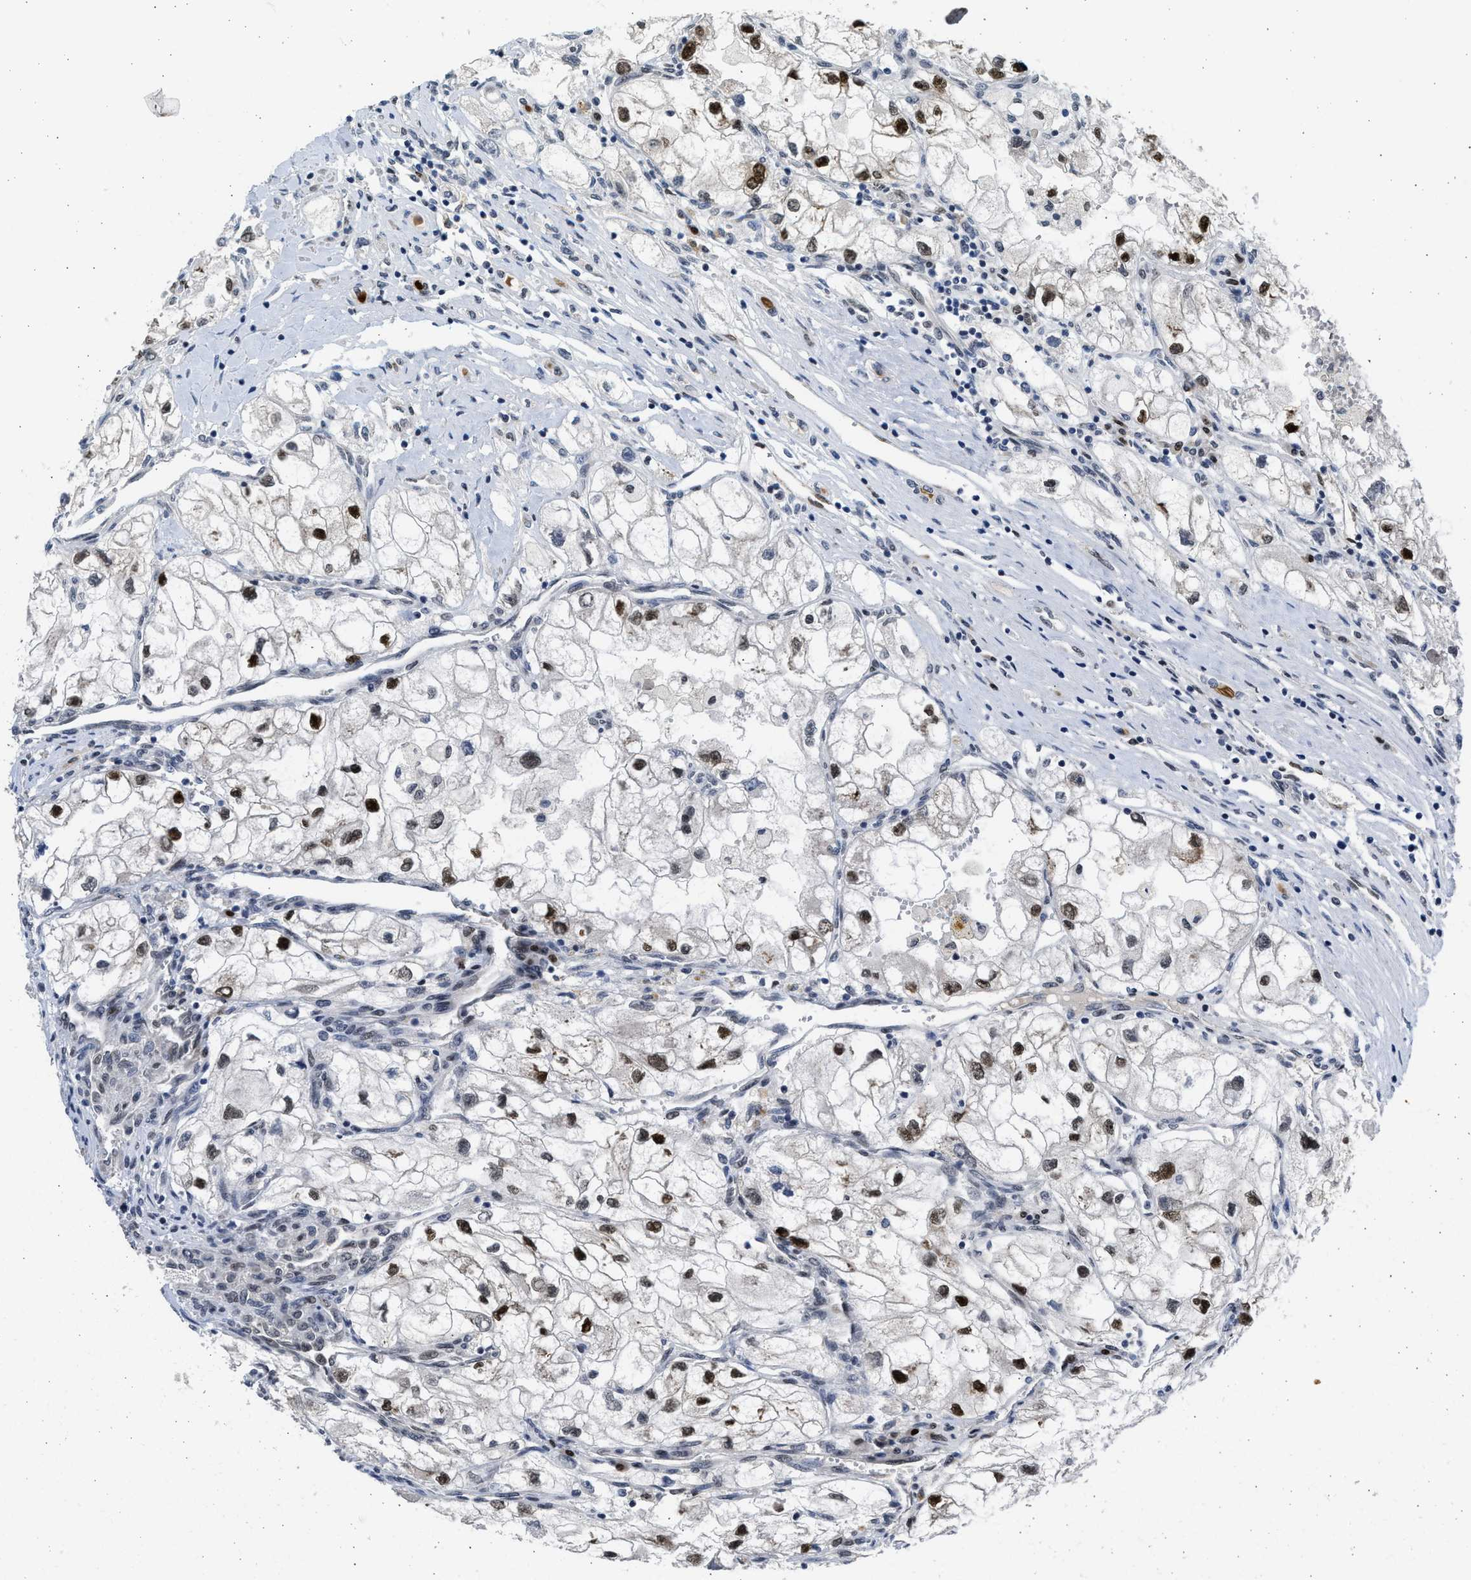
{"staining": {"intensity": "strong", "quantity": "25%-75%", "location": "nuclear"}, "tissue": "renal cancer", "cell_type": "Tumor cells", "image_type": "cancer", "snomed": [{"axis": "morphology", "description": "Adenocarcinoma, NOS"}, {"axis": "topography", "description": "Kidney"}], "caption": "Adenocarcinoma (renal) tissue exhibits strong nuclear staining in approximately 25%-75% of tumor cells Nuclei are stained in blue.", "gene": "HMGN3", "patient": {"sex": "female", "age": 70}}